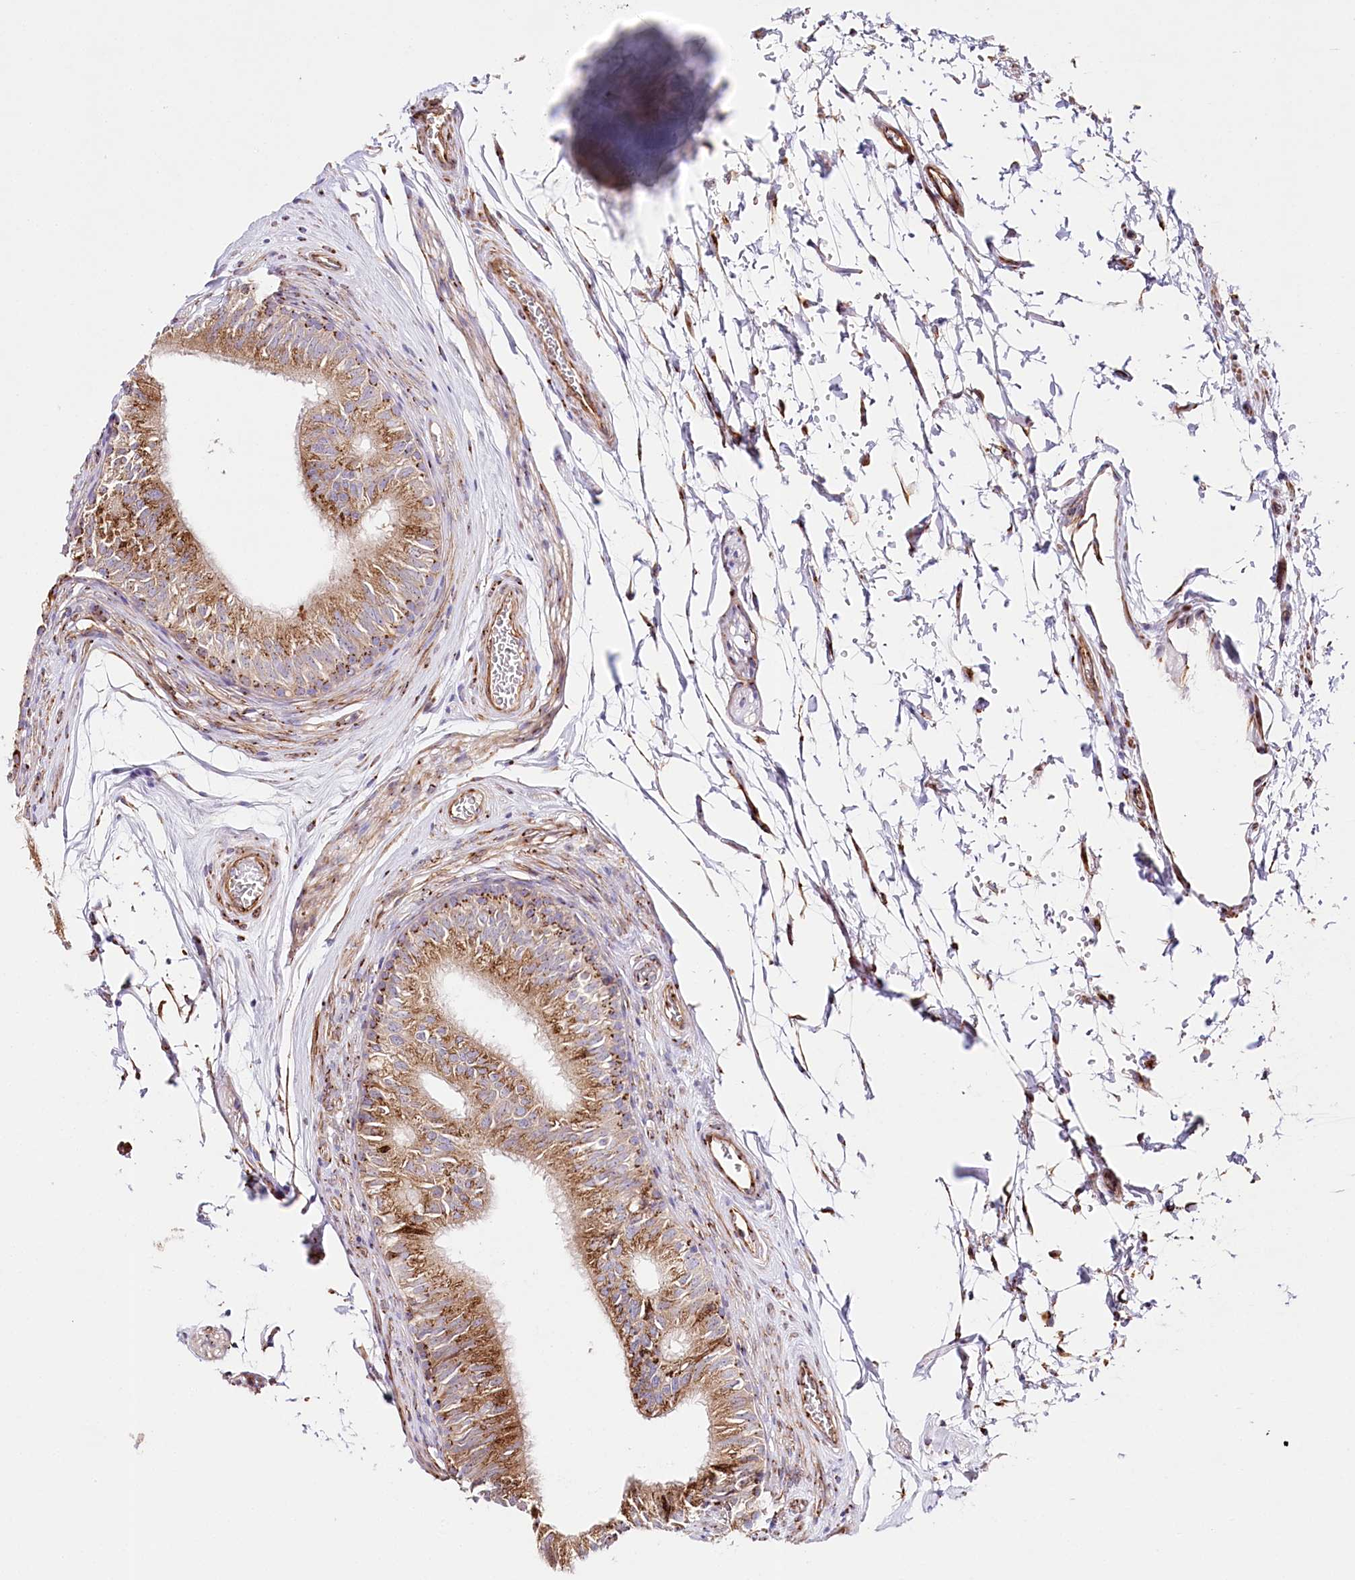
{"staining": {"intensity": "strong", "quantity": ">75%", "location": "cytoplasmic/membranous"}, "tissue": "epididymis", "cell_type": "Glandular cells", "image_type": "normal", "snomed": [{"axis": "morphology", "description": "Normal tissue, NOS"}, {"axis": "topography", "description": "Epididymis"}], "caption": "This photomicrograph reveals unremarkable epididymis stained with IHC to label a protein in brown. The cytoplasmic/membranous of glandular cells show strong positivity for the protein. Nuclei are counter-stained blue.", "gene": "ABRAXAS2", "patient": {"sex": "male", "age": 36}}